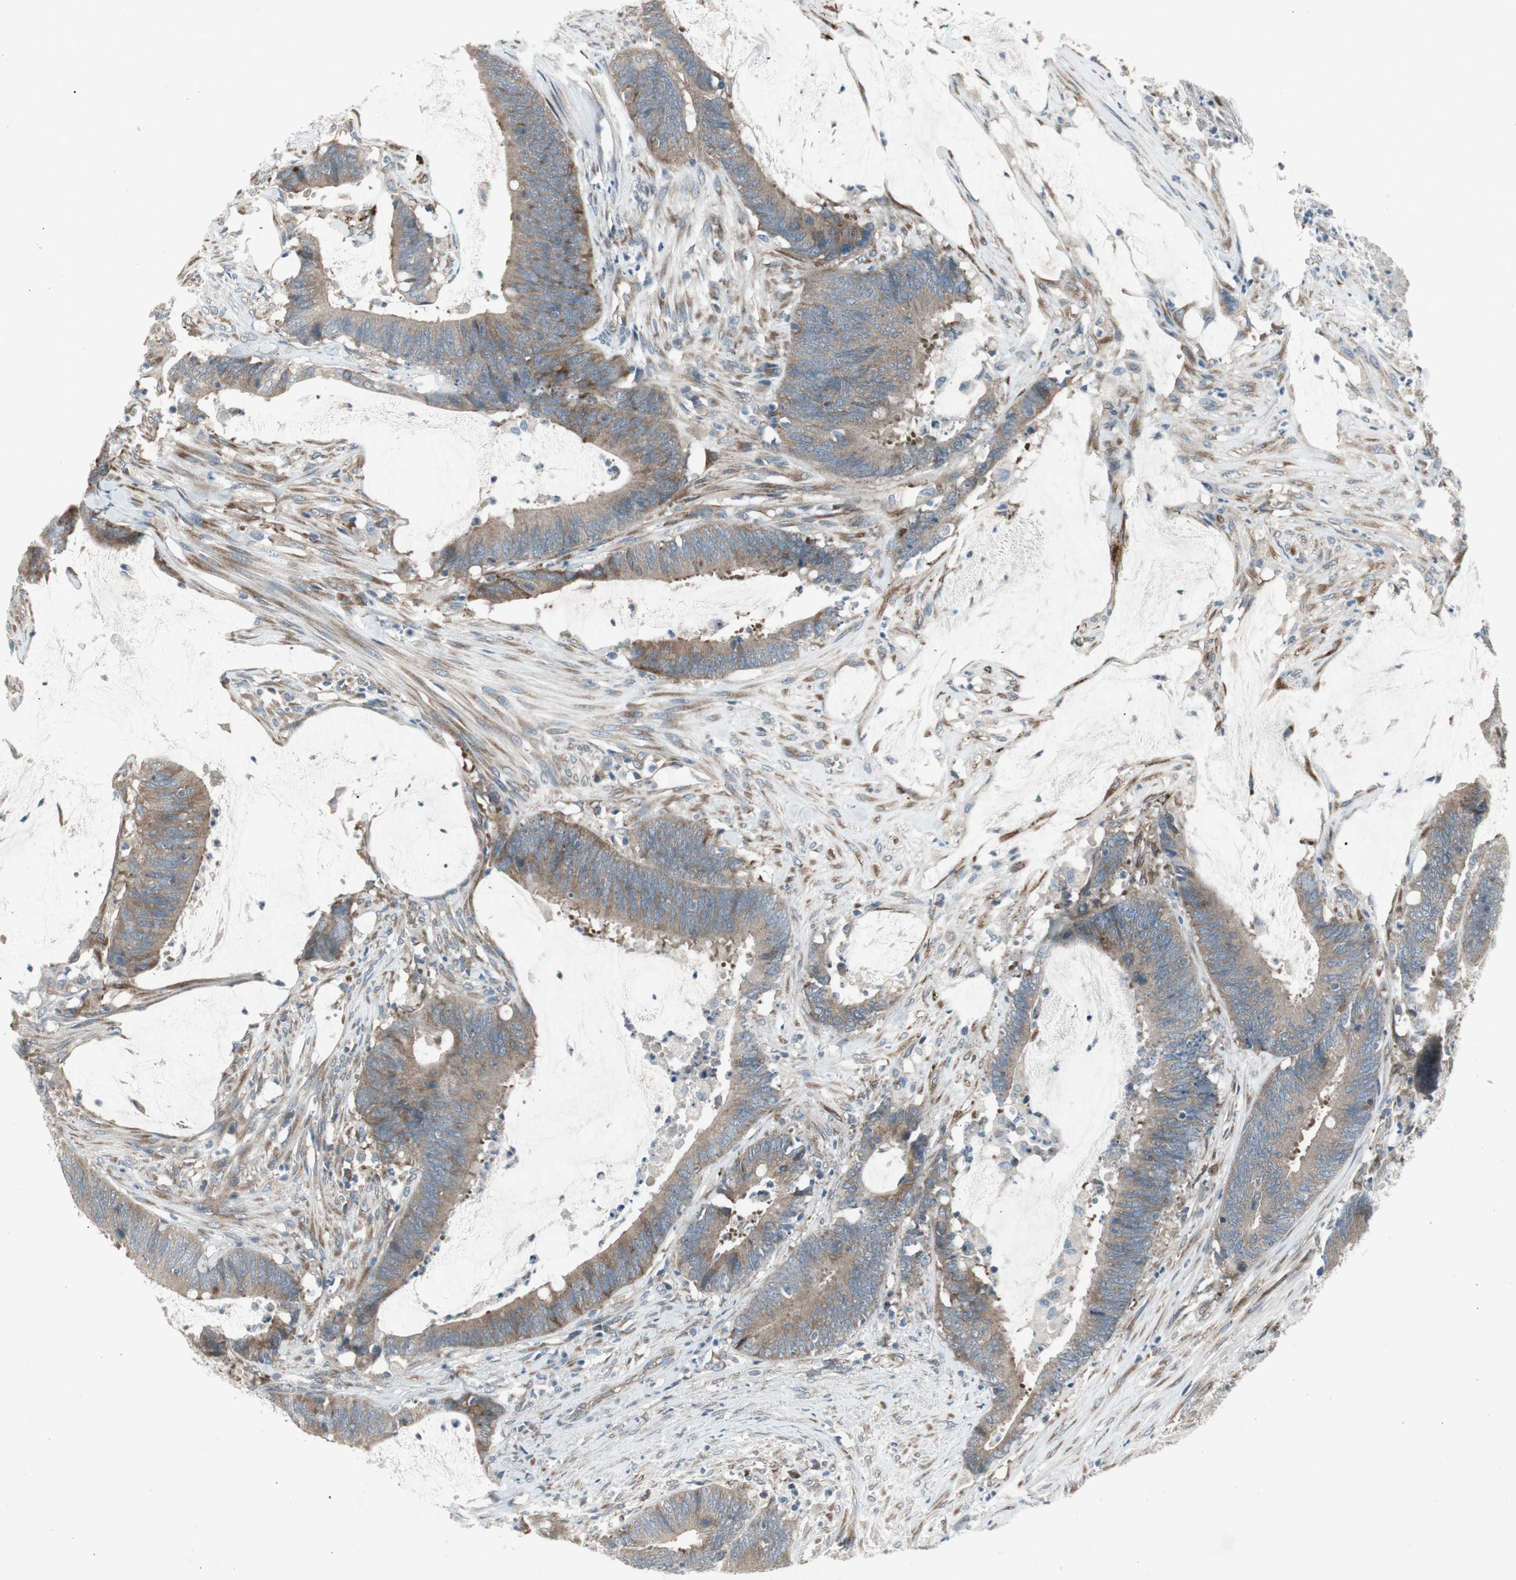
{"staining": {"intensity": "moderate", "quantity": ">75%", "location": "cytoplasmic/membranous"}, "tissue": "colorectal cancer", "cell_type": "Tumor cells", "image_type": "cancer", "snomed": [{"axis": "morphology", "description": "Adenocarcinoma, NOS"}, {"axis": "topography", "description": "Rectum"}], "caption": "Colorectal cancer (adenocarcinoma) stained with a protein marker displays moderate staining in tumor cells.", "gene": "PANK2", "patient": {"sex": "female", "age": 66}}